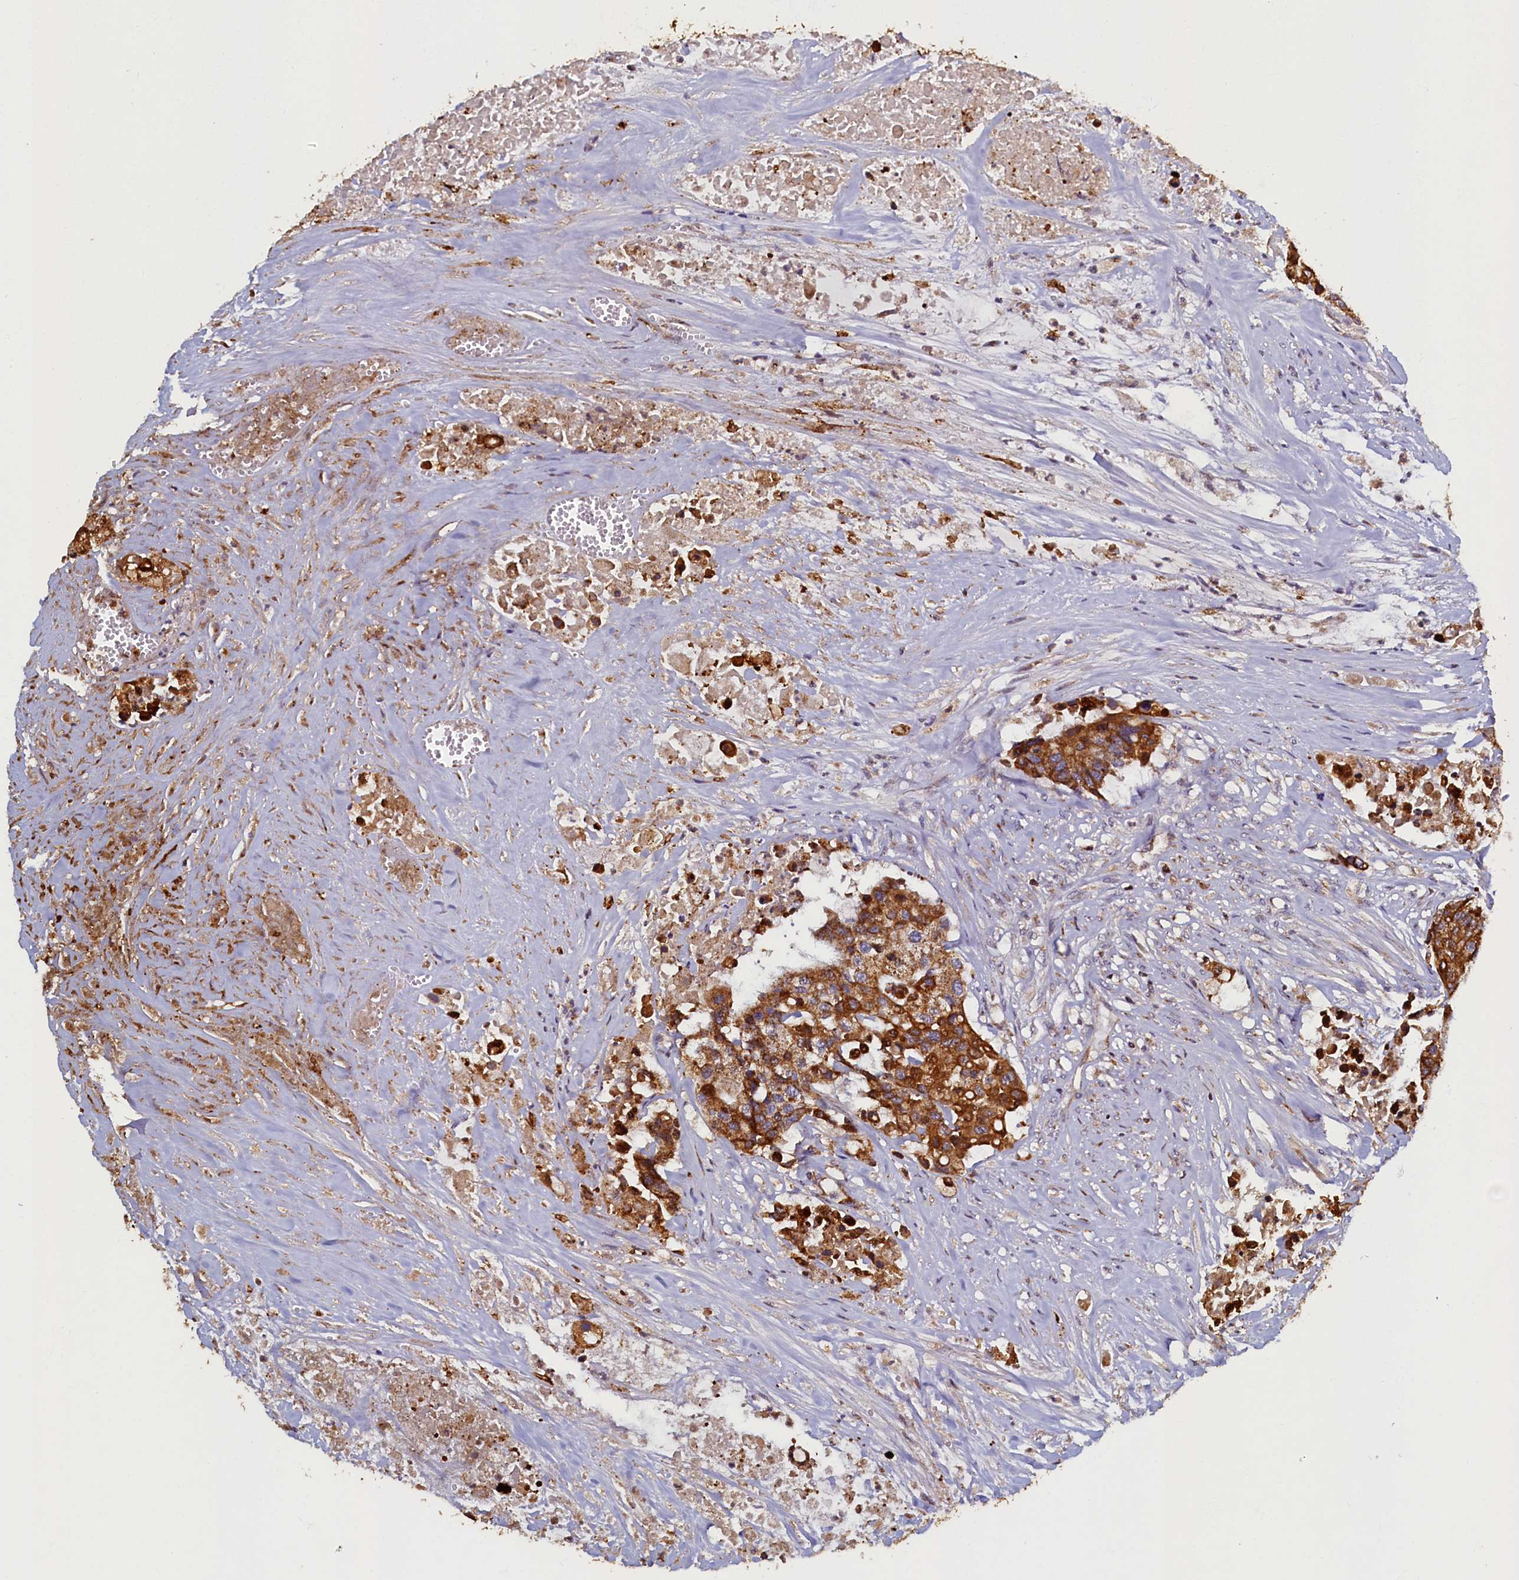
{"staining": {"intensity": "strong", "quantity": ">75%", "location": "cytoplasmic/membranous"}, "tissue": "colorectal cancer", "cell_type": "Tumor cells", "image_type": "cancer", "snomed": [{"axis": "morphology", "description": "Adenocarcinoma, NOS"}, {"axis": "topography", "description": "Colon"}], "caption": "The micrograph reveals staining of colorectal cancer (adenocarcinoma), revealing strong cytoplasmic/membranous protein expression (brown color) within tumor cells. The protein is stained brown, and the nuclei are stained in blue (DAB (3,3'-diaminobenzidine) IHC with brightfield microscopy, high magnification).", "gene": "NCKAP5L", "patient": {"sex": "male", "age": 77}}